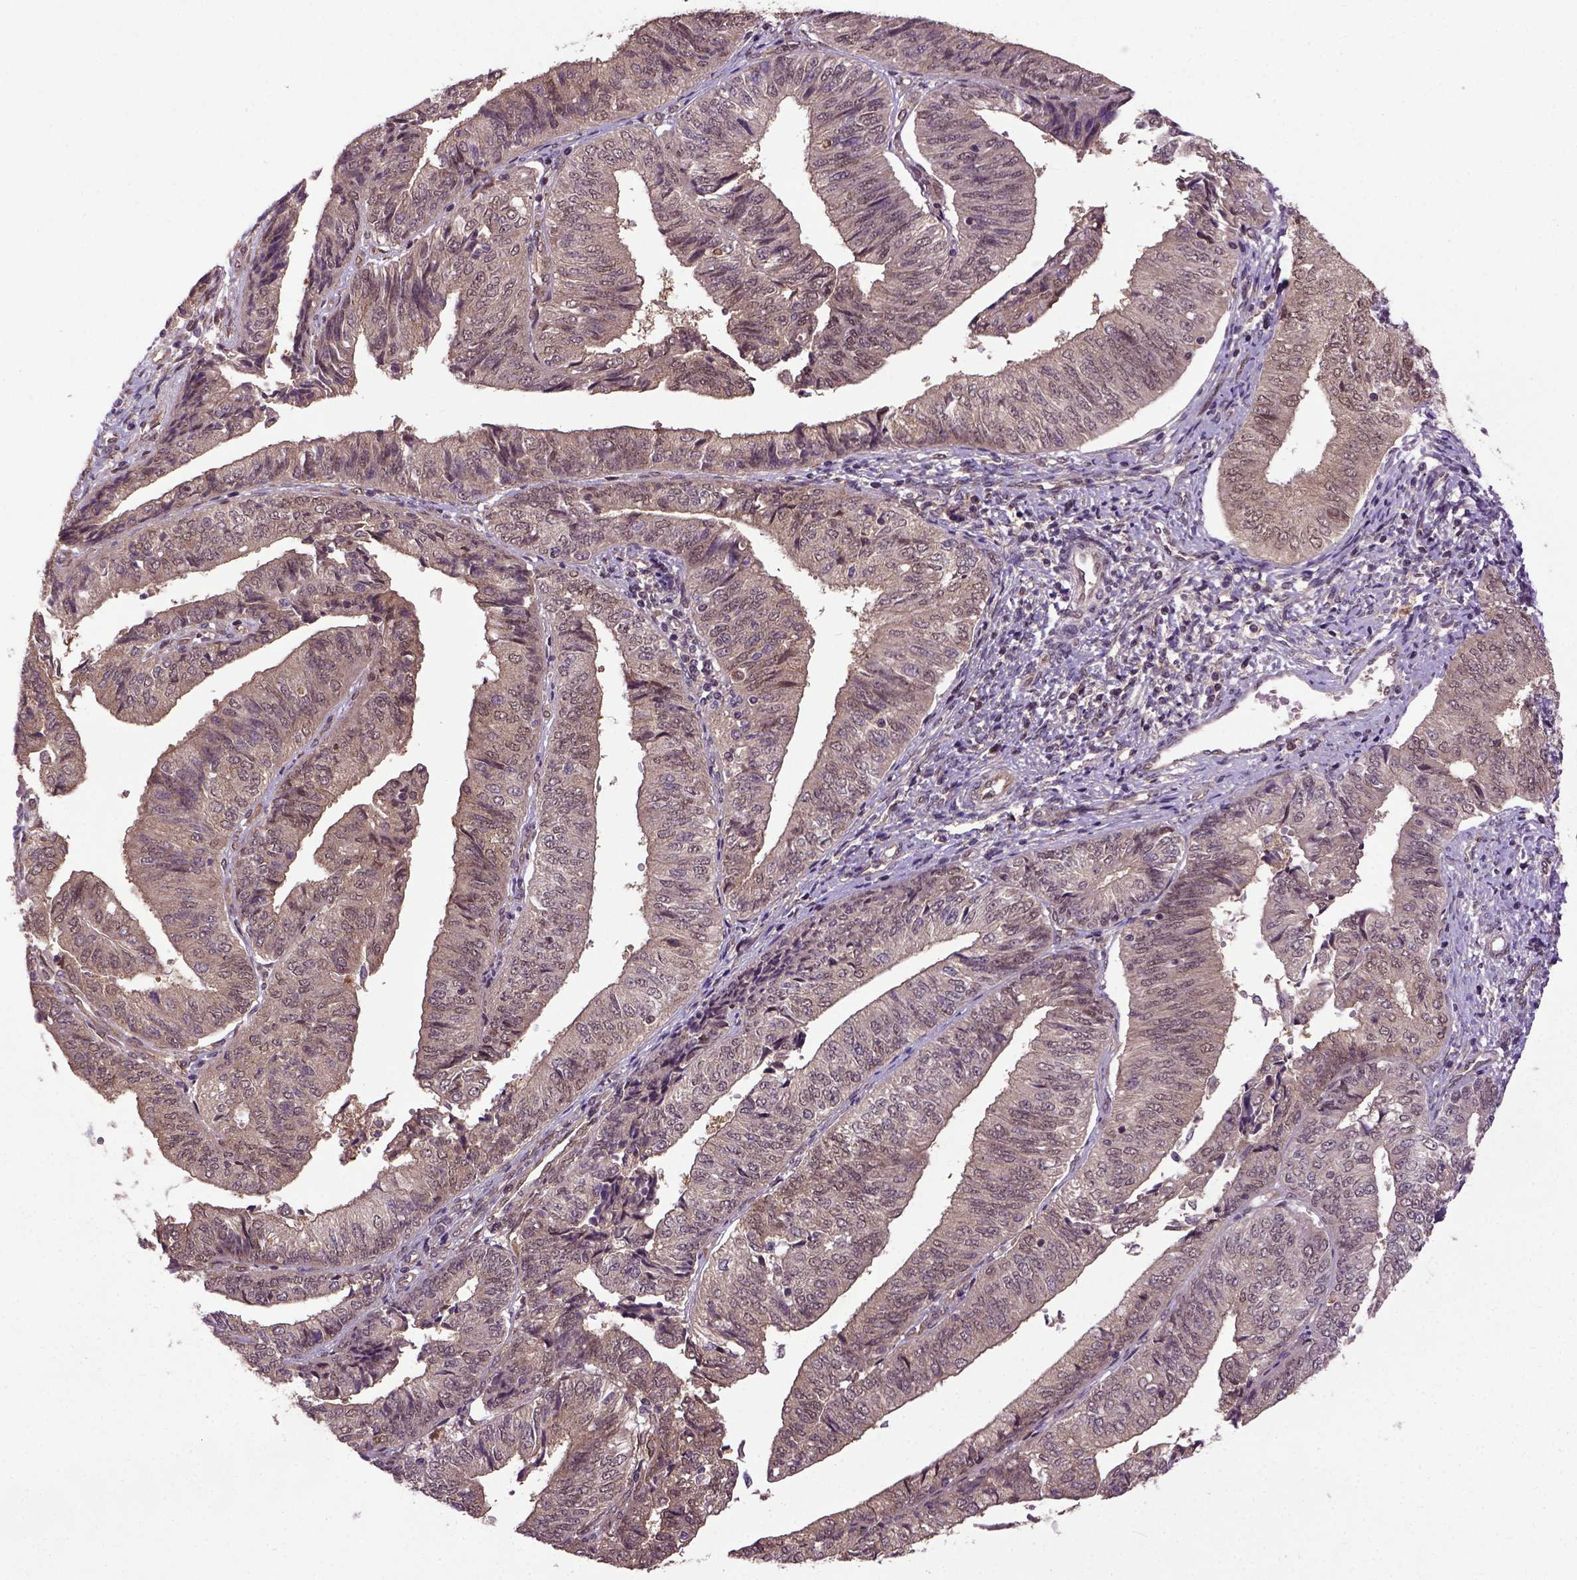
{"staining": {"intensity": "moderate", "quantity": "<25%", "location": "cytoplasmic/membranous,nuclear"}, "tissue": "endometrial cancer", "cell_type": "Tumor cells", "image_type": "cancer", "snomed": [{"axis": "morphology", "description": "Adenocarcinoma, NOS"}, {"axis": "topography", "description": "Endometrium"}], "caption": "There is low levels of moderate cytoplasmic/membranous and nuclear staining in tumor cells of endometrial adenocarcinoma, as demonstrated by immunohistochemical staining (brown color).", "gene": "UBA3", "patient": {"sex": "female", "age": 58}}